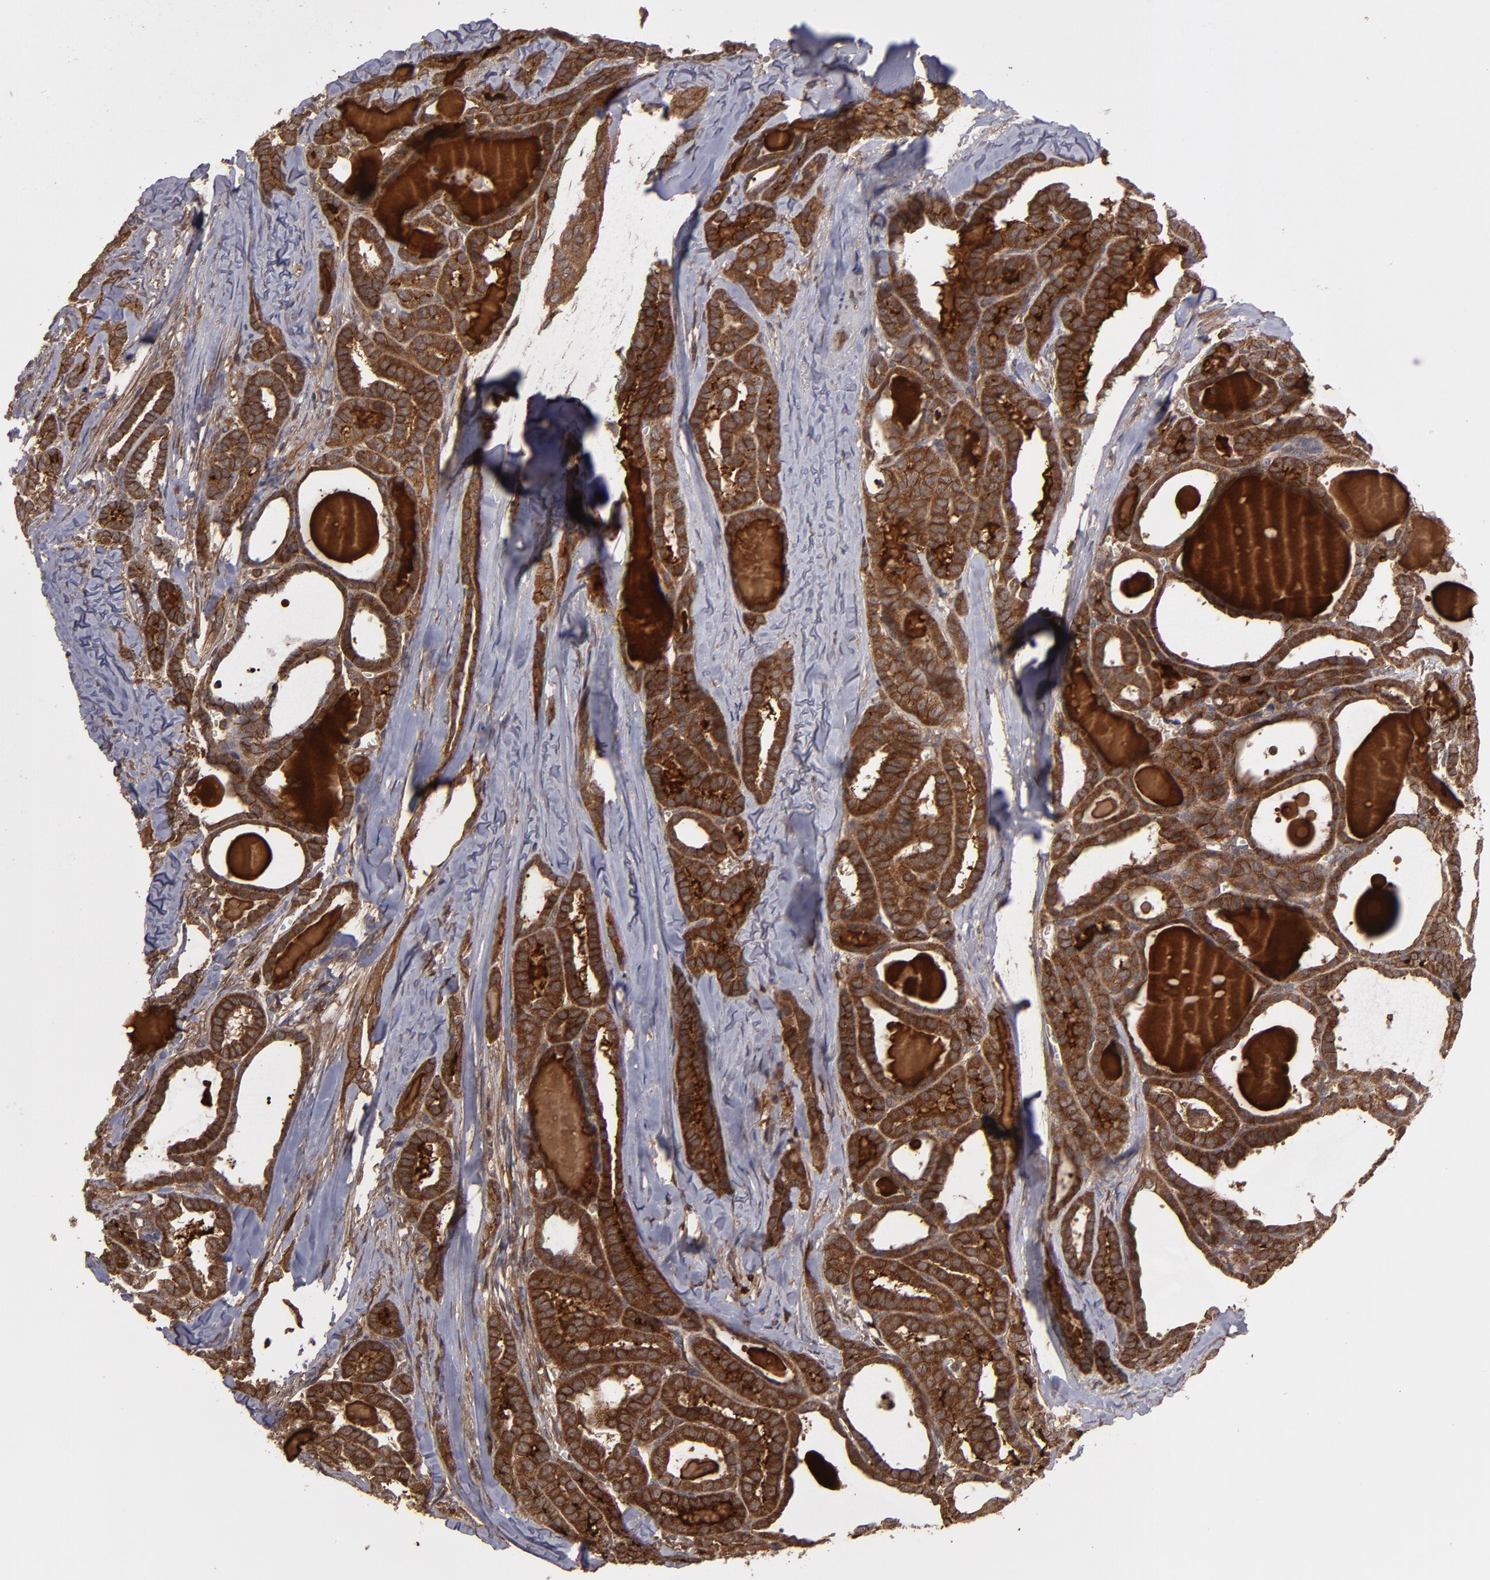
{"staining": {"intensity": "strong", "quantity": ">75%", "location": "cytoplasmic/membranous"}, "tissue": "thyroid cancer", "cell_type": "Tumor cells", "image_type": "cancer", "snomed": [{"axis": "morphology", "description": "Carcinoma, NOS"}, {"axis": "topography", "description": "Thyroid gland"}], "caption": "Protein staining of thyroid cancer tissue shows strong cytoplasmic/membranous positivity in approximately >75% of tumor cells. The protein is shown in brown color, while the nuclei are stained blue.", "gene": "RPS6KA6", "patient": {"sex": "female", "age": 91}}